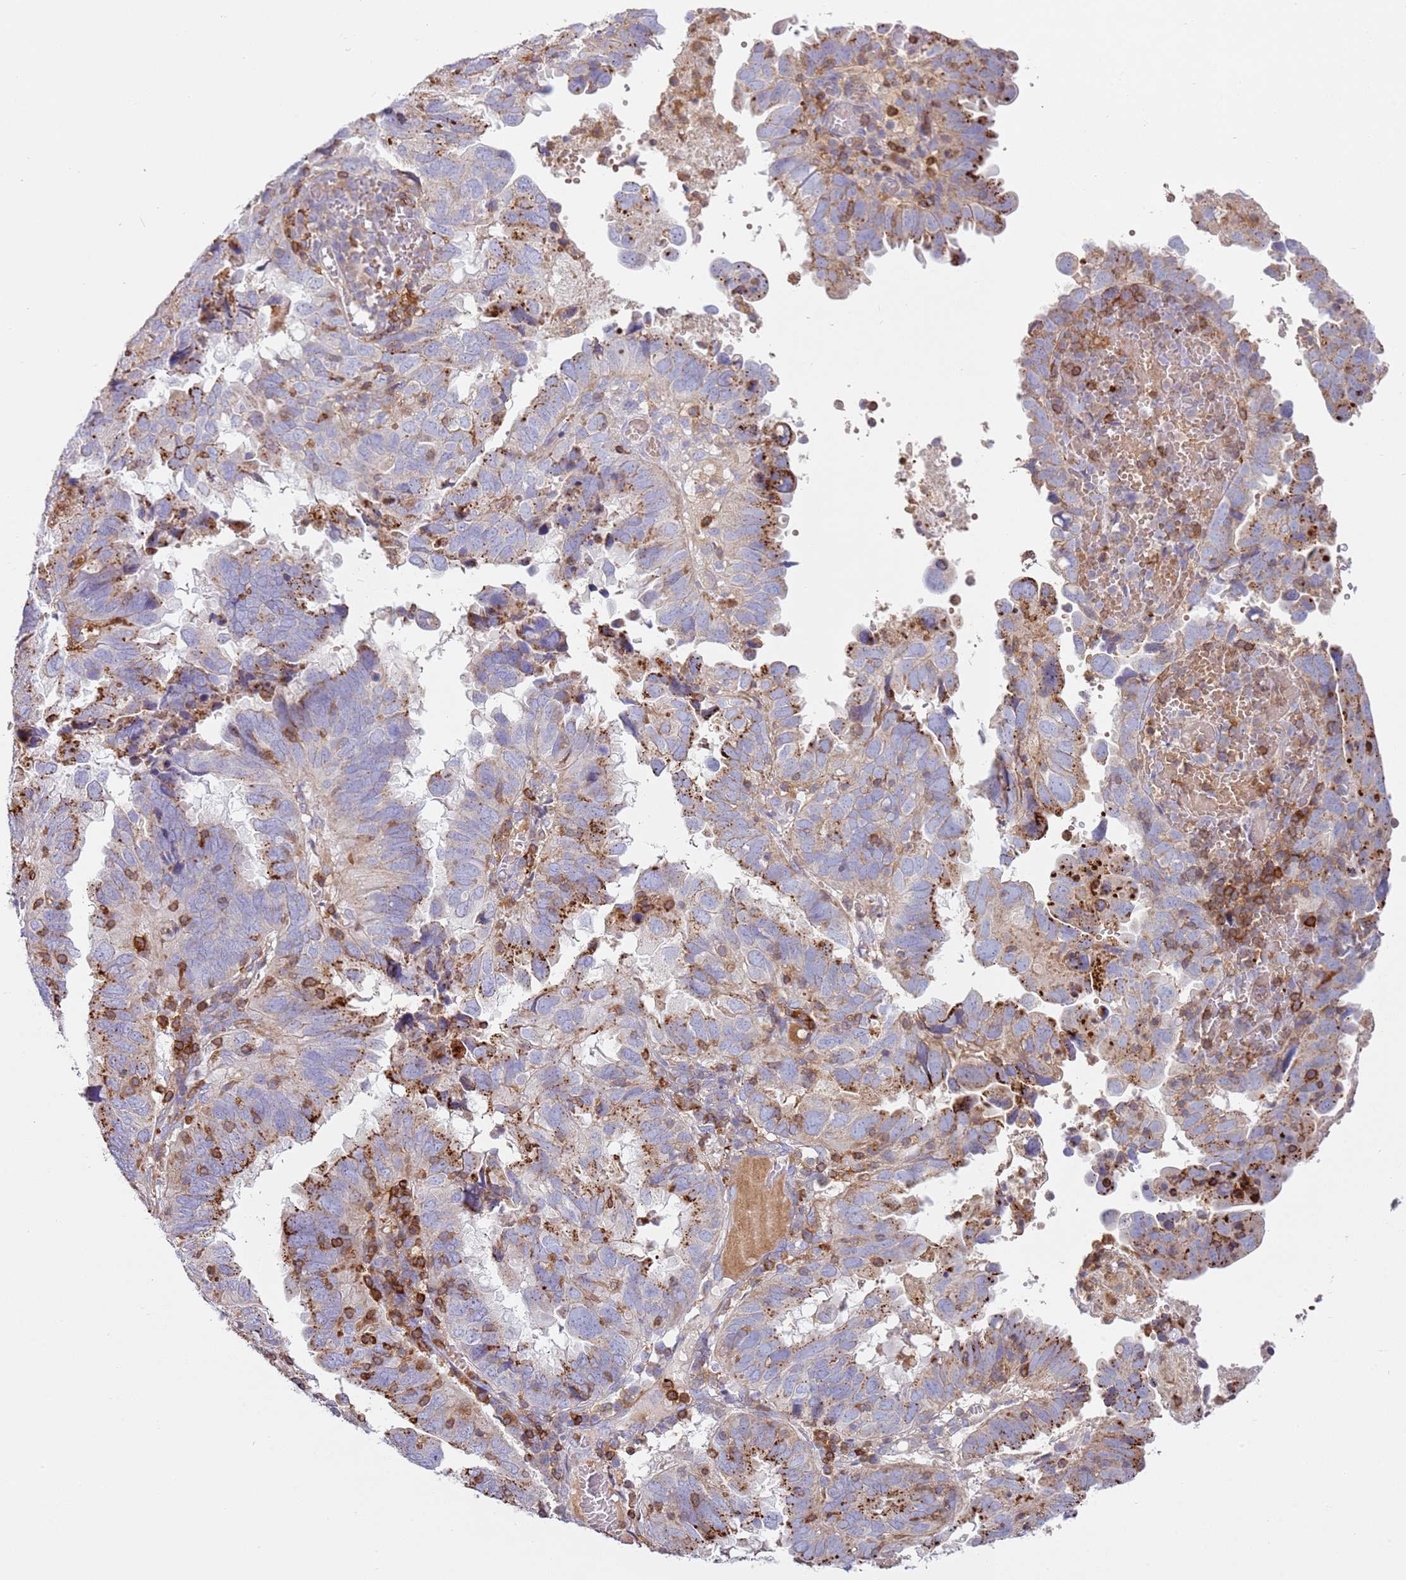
{"staining": {"intensity": "moderate", "quantity": ">75%", "location": "cytoplasmic/membranous"}, "tissue": "endometrial cancer", "cell_type": "Tumor cells", "image_type": "cancer", "snomed": [{"axis": "morphology", "description": "Adenocarcinoma, NOS"}, {"axis": "topography", "description": "Uterus"}], "caption": "Brown immunohistochemical staining in human endometrial adenocarcinoma reveals moderate cytoplasmic/membranous positivity in about >75% of tumor cells. (Brightfield microscopy of DAB IHC at high magnification).", "gene": "TTPAL", "patient": {"sex": "female", "age": 77}}